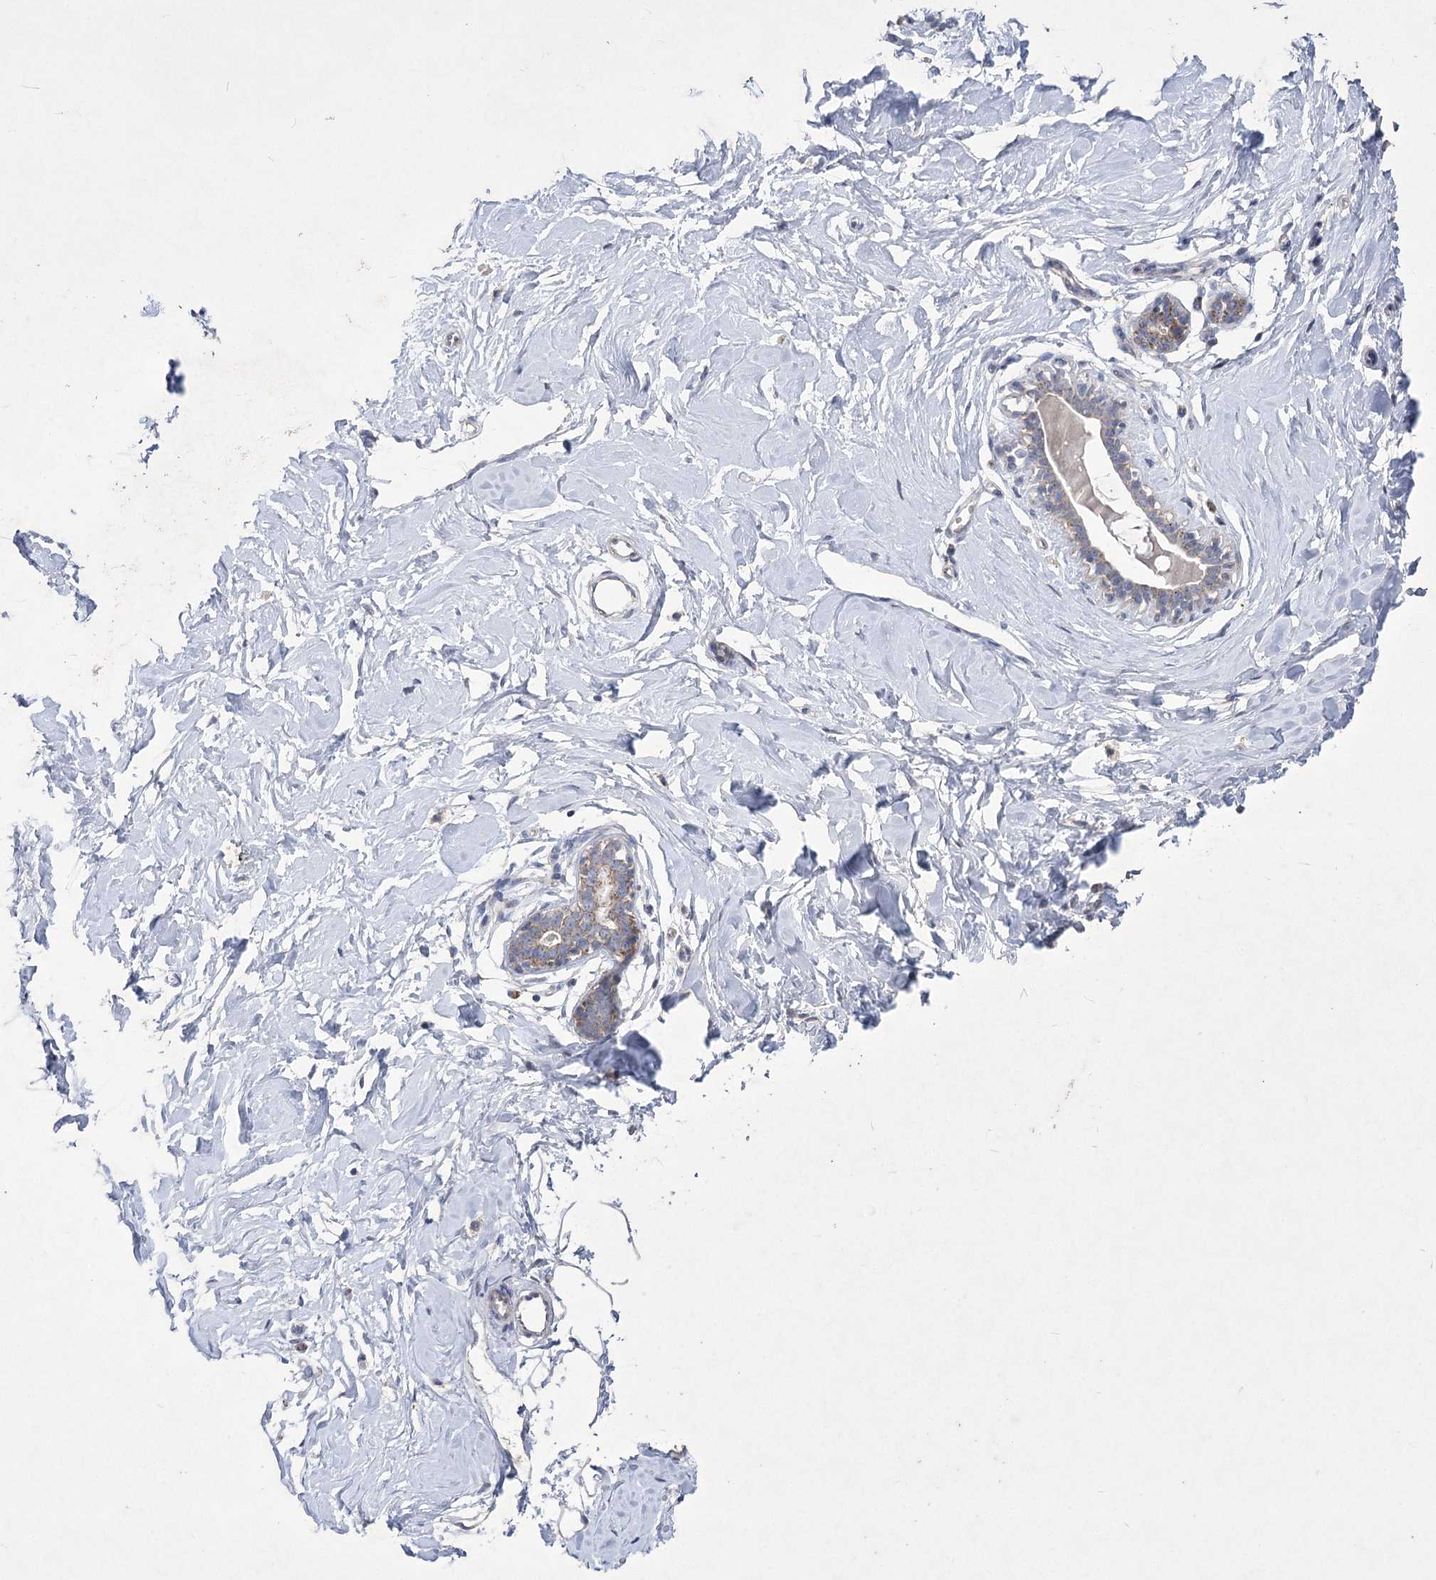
{"staining": {"intensity": "negative", "quantity": "none", "location": "none"}, "tissue": "breast", "cell_type": "Adipocytes", "image_type": "normal", "snomed": [{"axis": "morphology", "description": "Normal tissue, NOS"}, {"axis": "morphology", "description": "Adenoma, NOS"}, {"axis": "topography", "description": "Breast"}], "caption": "Immunohistochemistry of benign human breast demonstrates no expression in adipocytes.", "gene": "PDHB", "patient": {"sex": "female", "age": 23}}